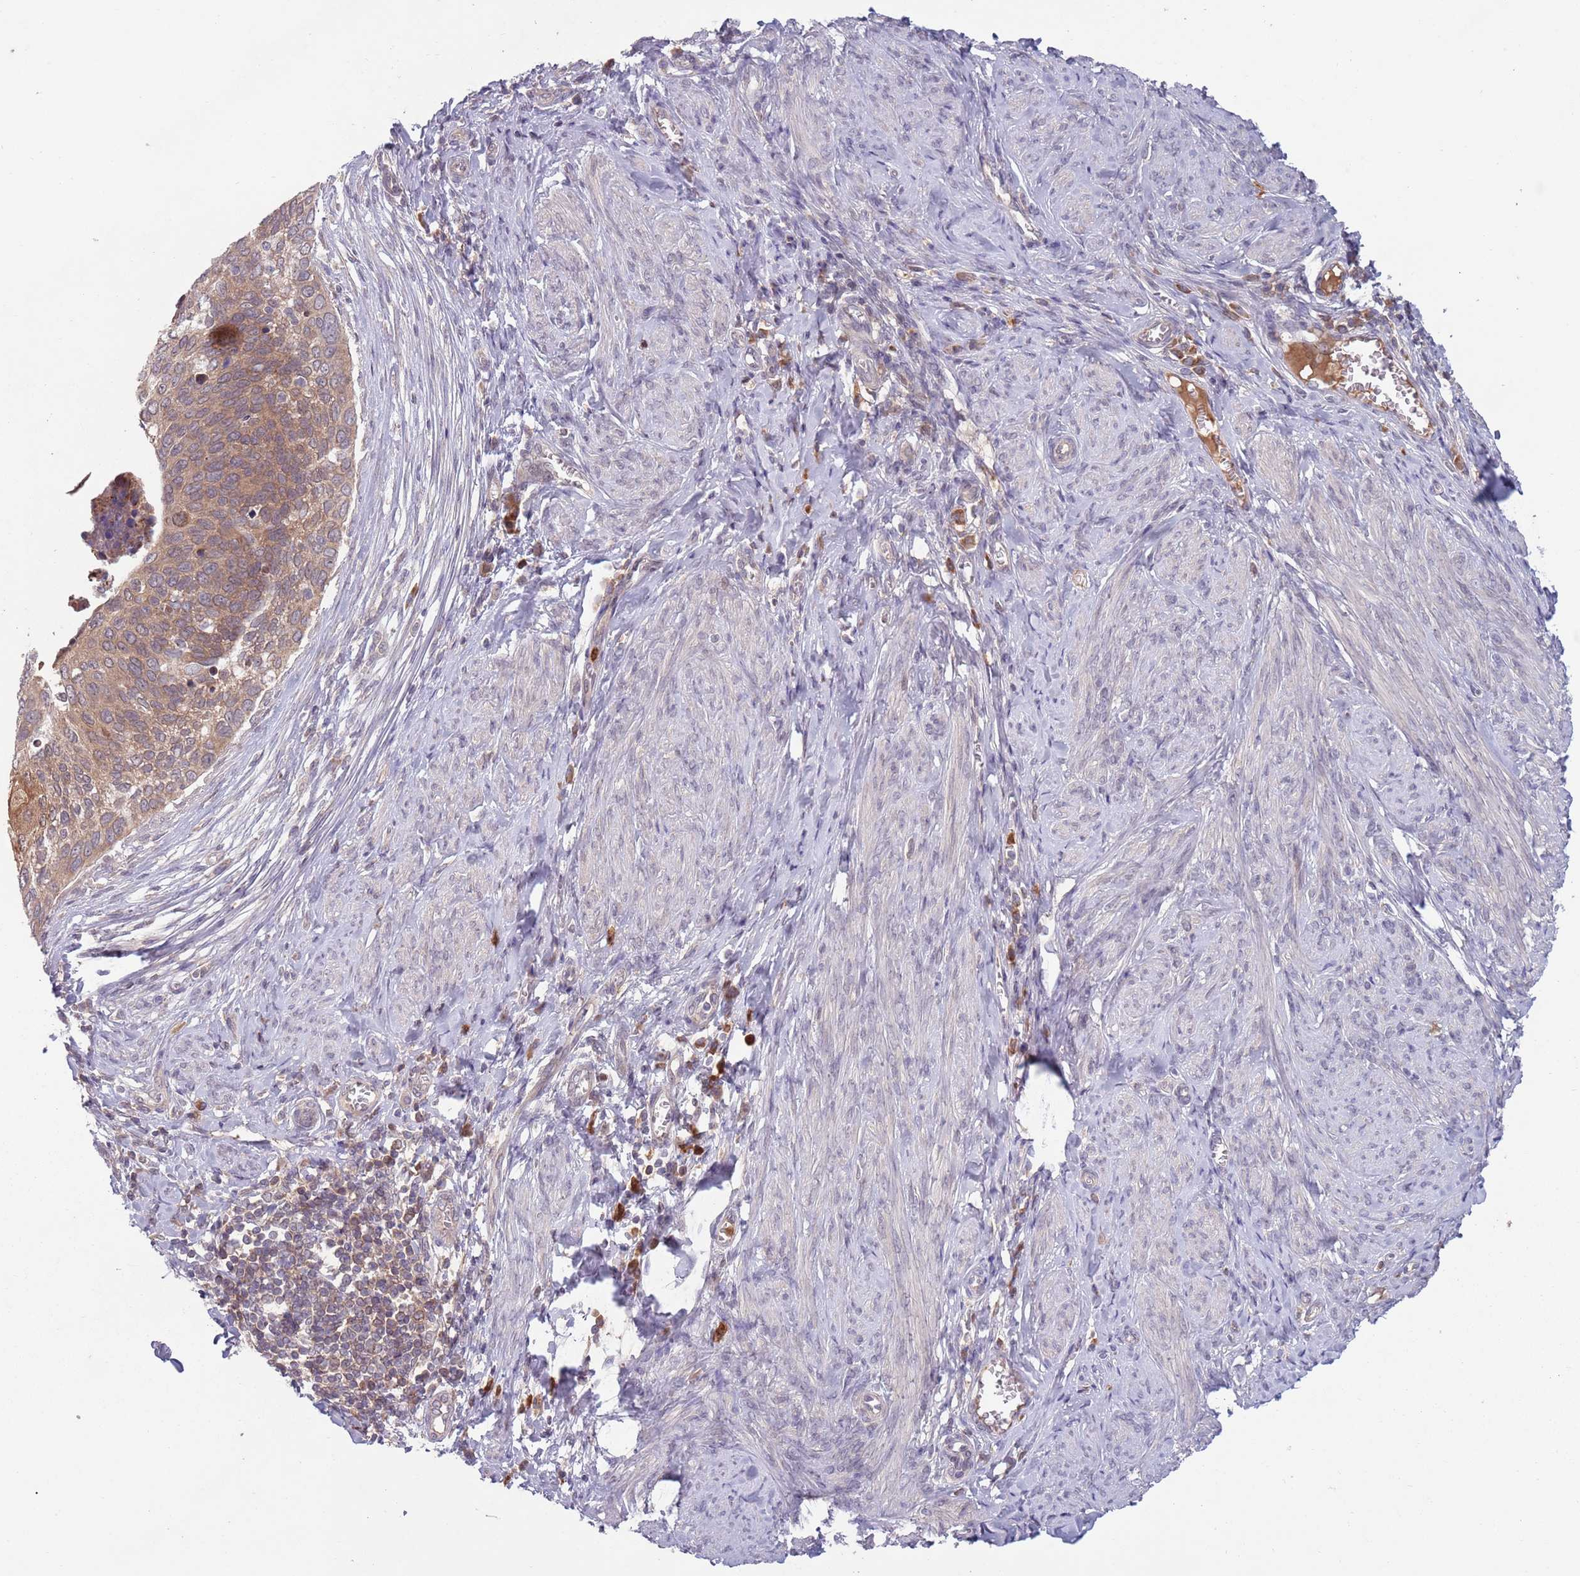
{"staining": {"intensity": "moderate", "quantity": ">75%", "location": "cytoplasmic/membranous"}, "tissue": "cervical cancer", "cell_type": "Tumor cells", "image_type": "cancer", "snomed": [{"axis": "morphology", "description": "Squamous cell carcinoma, NOS"}, {"axis": "topography", "description": "Cervix"}], "caption": "Immunohistochemistry (IHC) (DAB) staining of cervical cancer displays moderate cytoplasmic/membranous protein expression in approximately >75% of tumor cells.", "gene": "TYW1", "patient": {"sex": "female", "age": 80}}